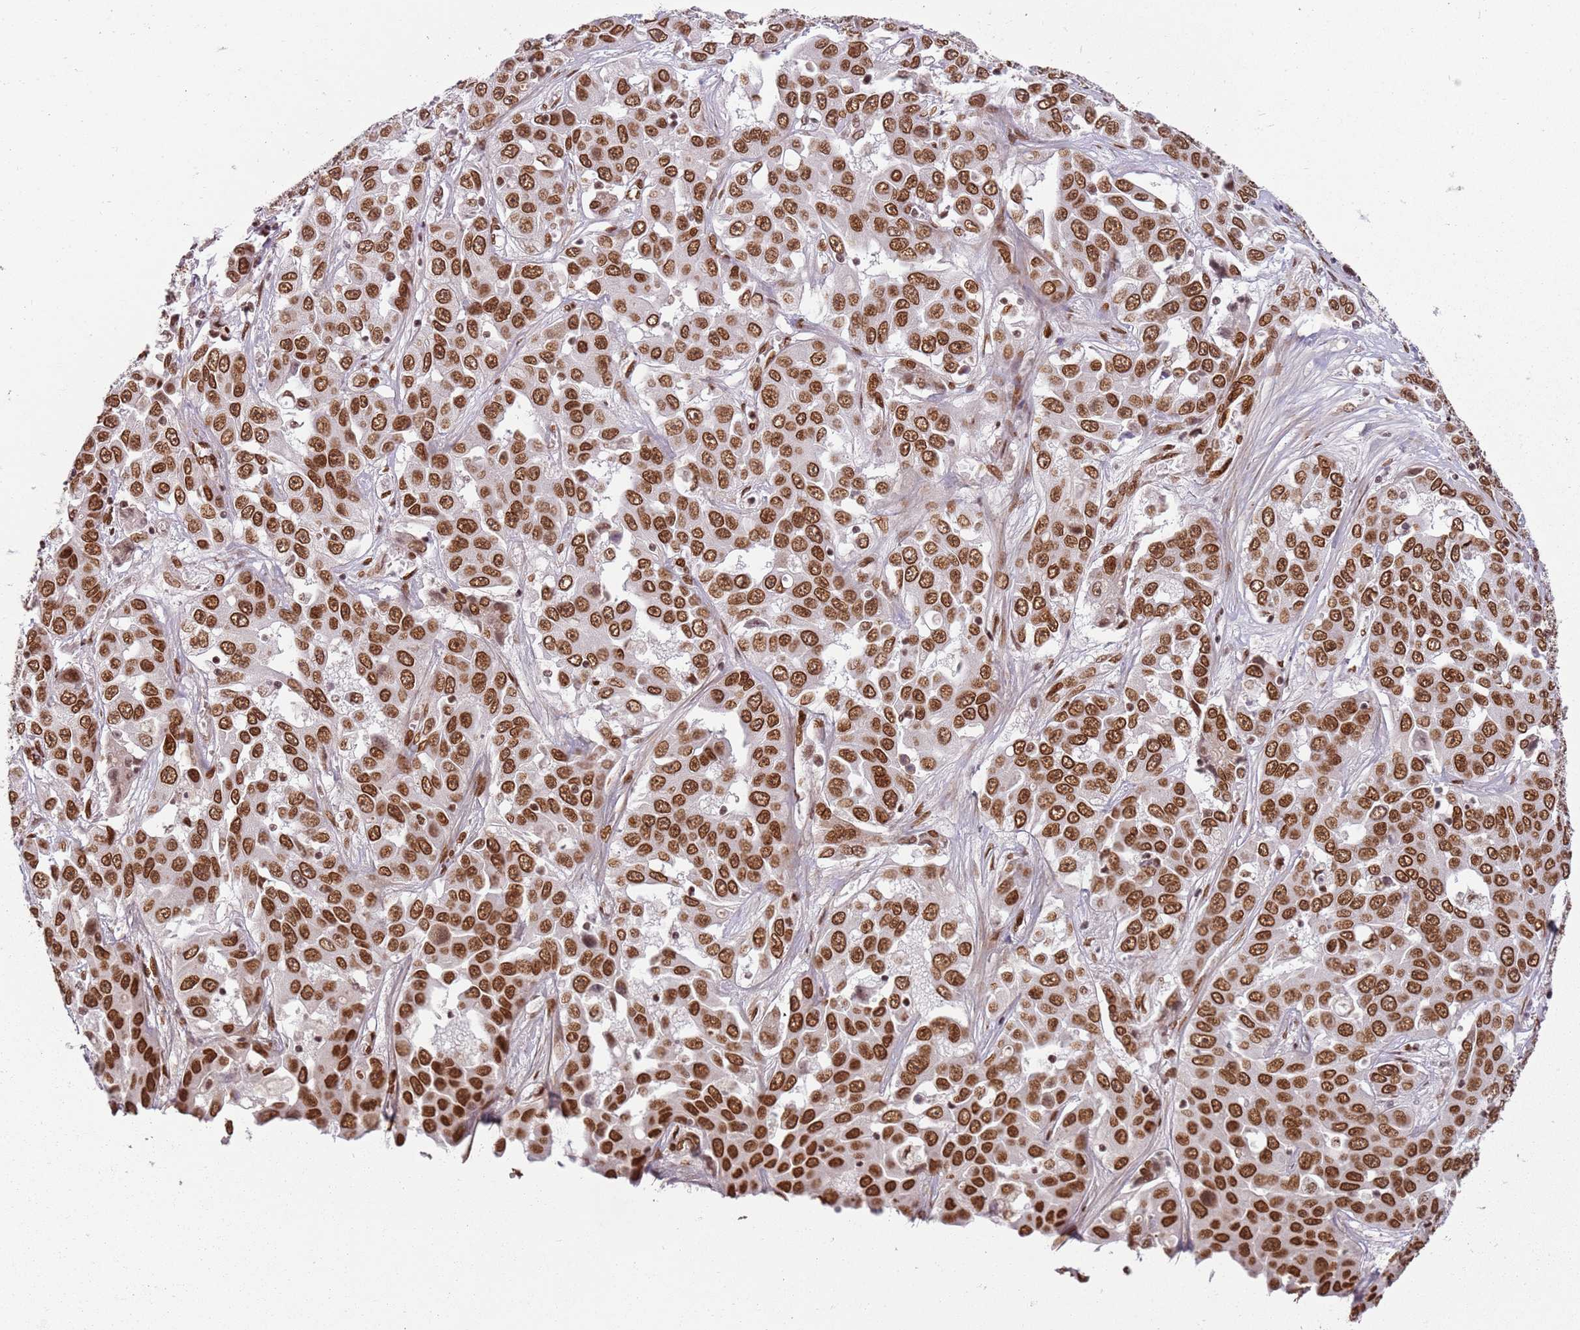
{"staining": {"intensity": "strong", "quantity": ">75%", "location": "nuclear"}, "tissue": "liver cancer", "cell_type": "Tumor cells", "image_type": "cancer", "snomed": [{"axis": "morphology", "description": "Cholangiocarcinoma"}, {"axis": "topography", "description": "Liver"}], "caption": "About >75% of tumor cells in cholangiocarcinoma (liver) show strong nuclear protein staining as visualized by brown immunohistochemical staining.", "gene": "TENT4A", "patient": {"sex": "female", "age": 52}}